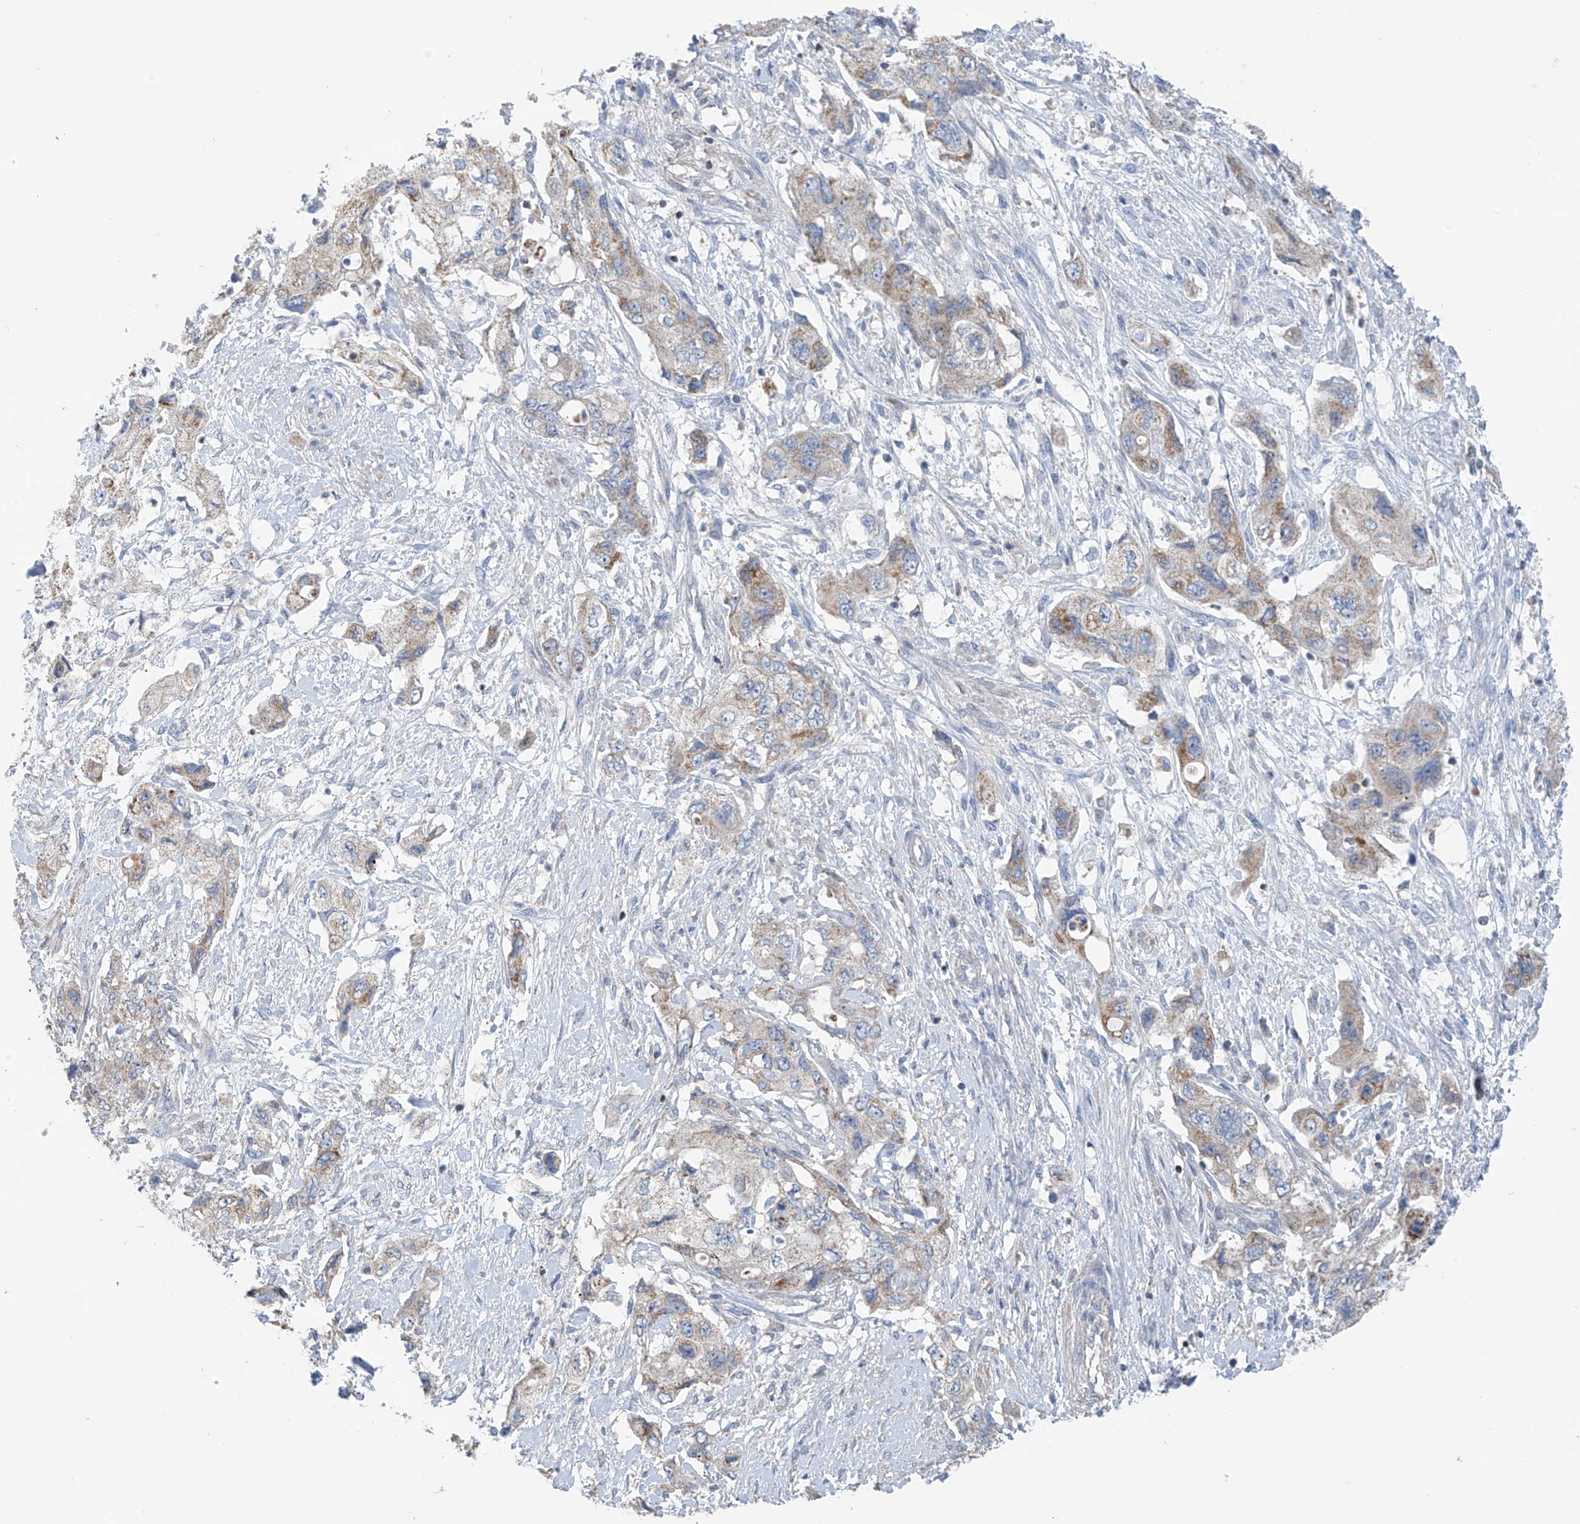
{"staining": {"intensity": "weak", "quantity": "25%-75%", "location": "cytoplasmic/membranous"}, "tissue": "pancreatic cancer", "cell_type": "Tumor cells", "image_type": "cancer", "snomed": [{"axis": "morphology", "description": "Adenocarcinoma, NOS"}, {"axis": "topography", "description": "Pancreas"}], "caption": "A micrograph of human pancreatic cancer (adenocarcinoma) stained for a protein exhibits weak cytoplasmic/membranous brown staining in tumor cells.", "gene": "SYN3", "patient": {"sex": "female", "age": 73}}